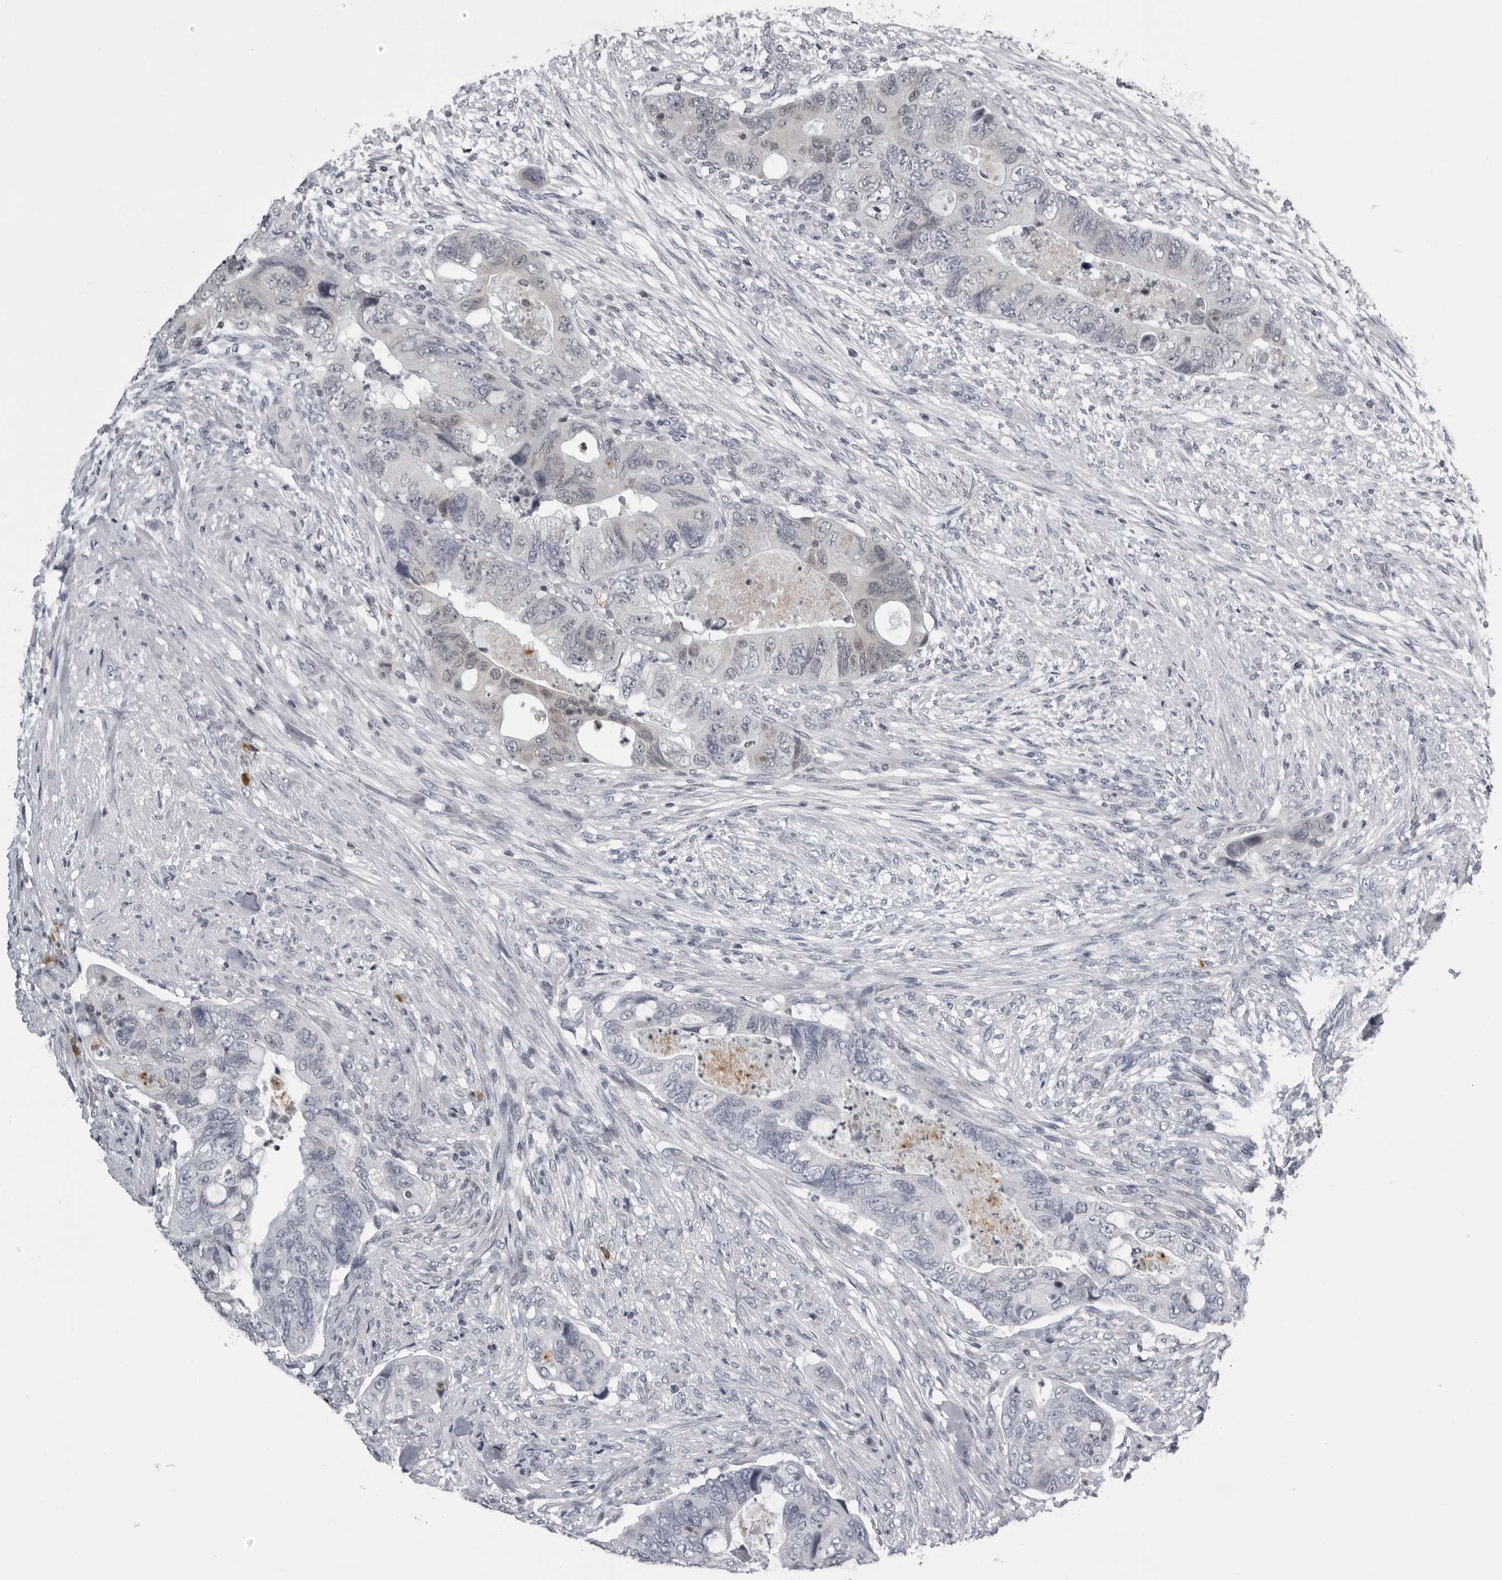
{"staining": {"intensity": "weak", "quantity": "<25%", "location": "nuclear"}, "tissue": "colorectal cancer", "cell_type": "Tumor cells", "image_type": "cancer", "snomed": [{"axis": "morphology", "description": "Adenocarcinoma, NOS"}, {"axis": "topography", "description": "Rectum"}], "caption": "Colorectal cancer was stained to show a protein in brown. There is no significant staining in tumor cells.", "gene": "RTCA", "patient": {"sex": "male", "age": 63}}